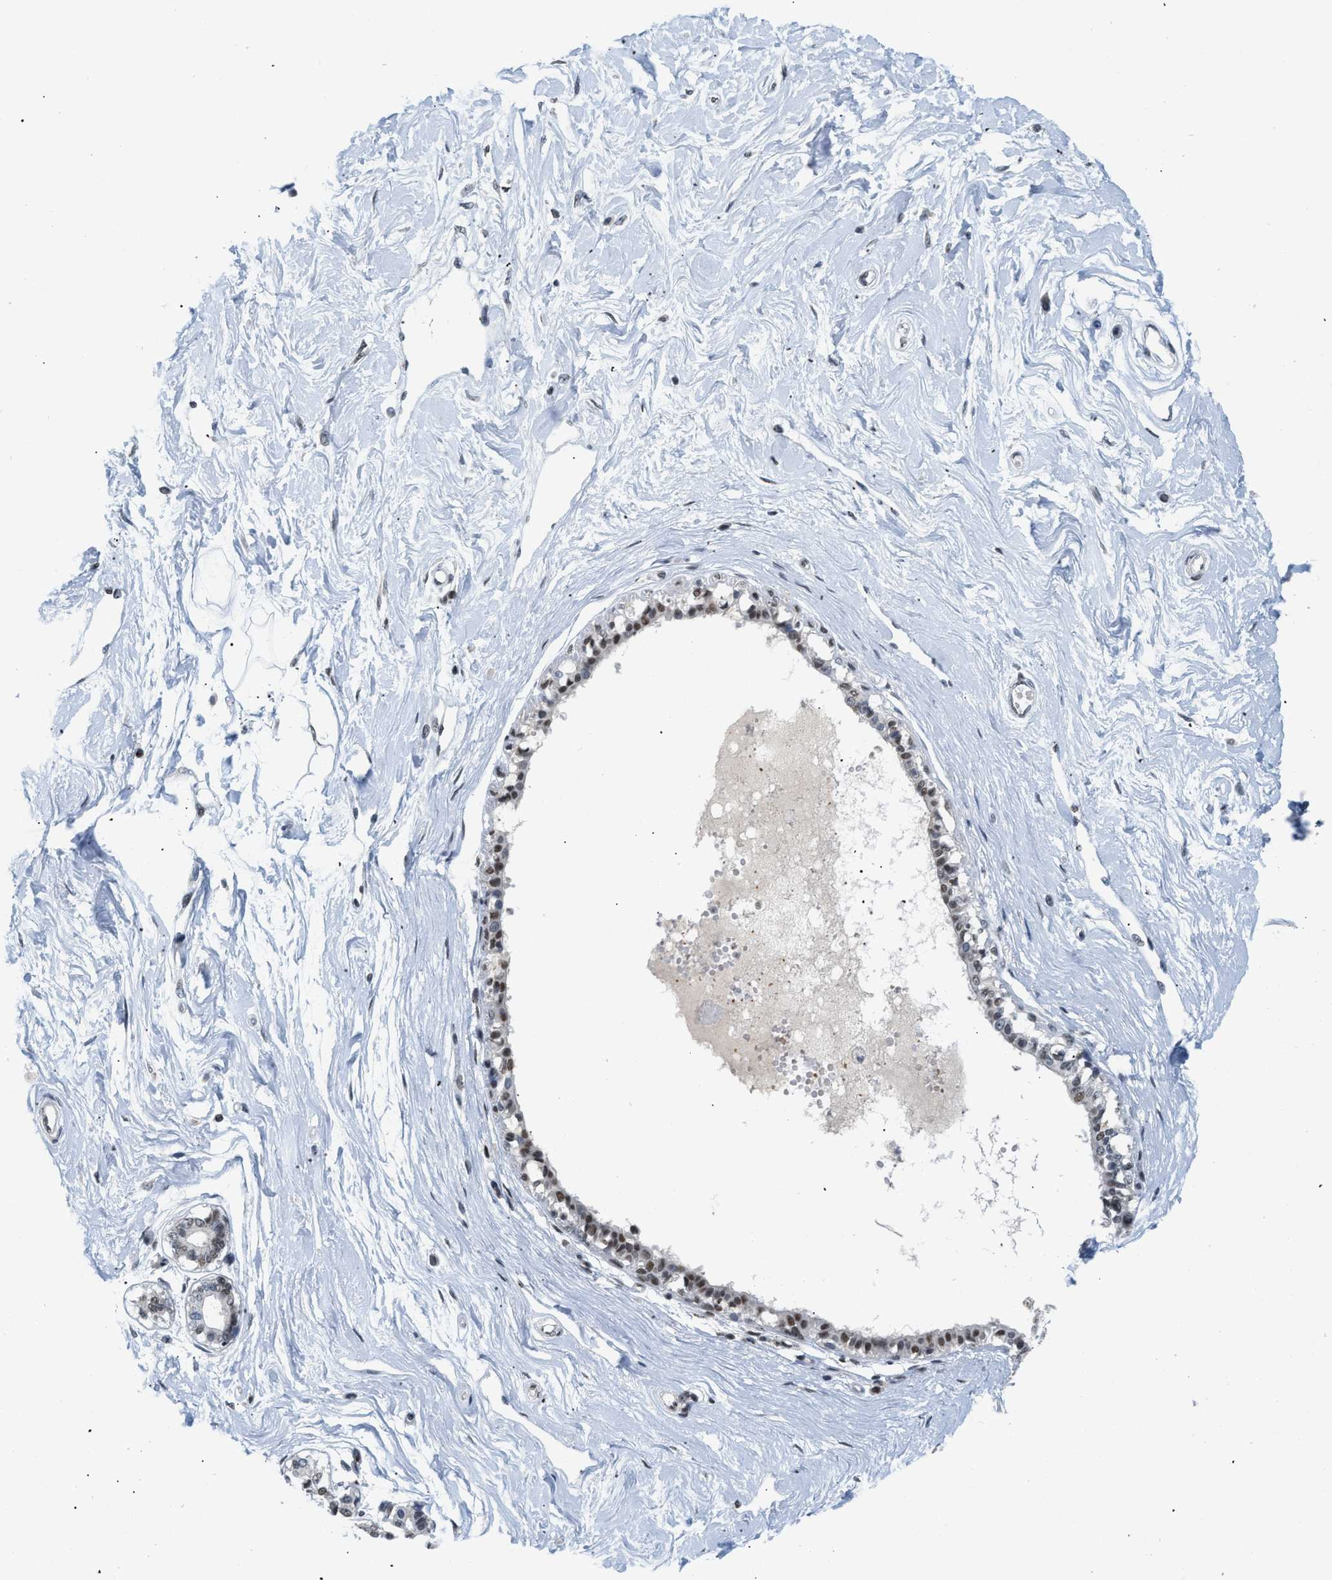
{"staining": {"intensity": "negative", "quantity": "none", "location": "none"}, "tissue": "breast", "cell_type": "Adipocytes", "image_type": "normal", "snomed": [{"axis": "morphology", "description": "Normal tissue, NOS"}, {"axis": "topography", "description": "Breast"}], "caption": "IHC of benign breast shows no staining in adipocytes.", "gene": "RAF1", "patient": {"sex": "female", "age": 45}}